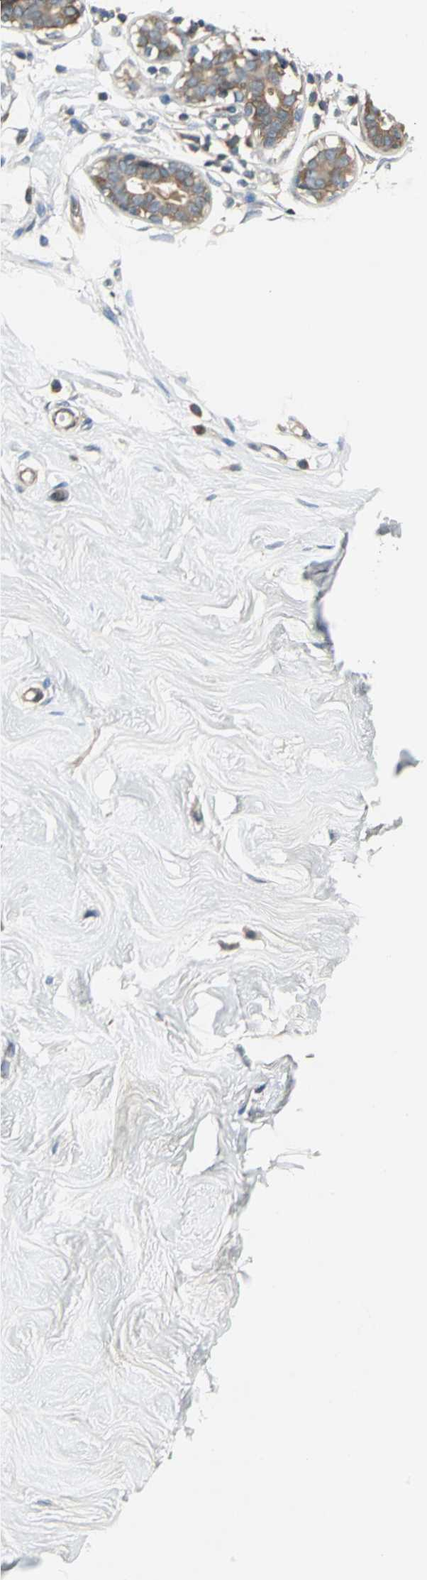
{"staining": {"intensity": "moderate", "quantity": ">75%", "location": "cytoplasmic/membranous"}, "tissue": "breast", "cell_type": "Glandular cells", "image_type": "normal", "snomed": [{"axis": "morphology", "description": "Normal tissue, NOS"}, {"axis": "topography", "description": "Breast"}], "caption": "The immunohistochemical stain shows moderate cytoplasmic/membranous positivity in glandular cells of normal breast. The staining was performed using DAB (3,3'-diaminobenzidine) to visualize the protein expression in brown, while the nuclei were stained in blue with hematoxylin (Magnification: 20x).", "gene": "PRKAA1", "patient": {"sex": "female", "age": 23}}